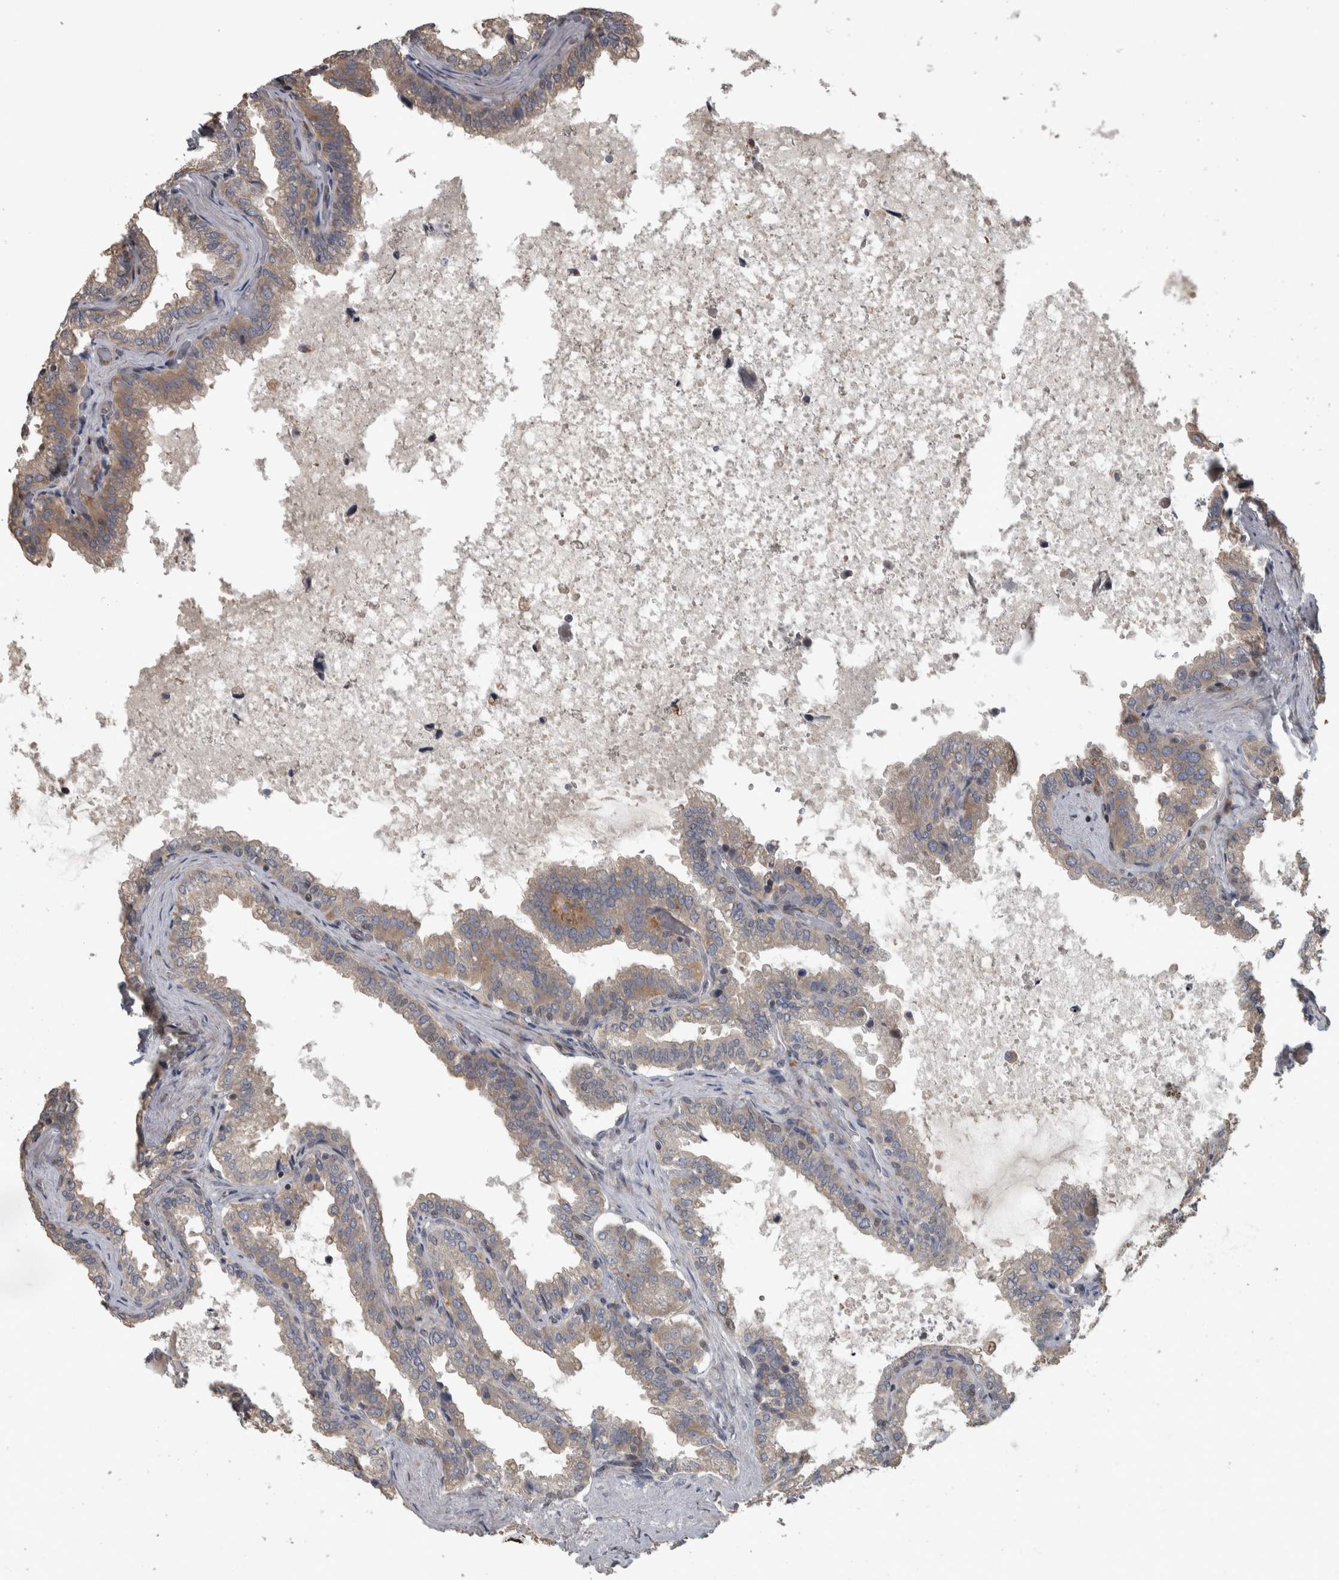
{"staining": {"intensity": "moderate", "quantity": "25%-75%", "location": "cytoplasmic/membranous"}, "tissue": "seminal vesicle", "cell_type": "Glandular cells", "image_type": "normal", "snomed": [{"axis": "morphology", "description": "Normal tissue, NOS"}, {"axis": "topography", "description": "Seminal veicle"}], "caption": "Protein expression analysis of unremarkable seminal vesicle reveals moderate cytoplasmic/membranous positivity in about 25%-75% of glandular cells.", "gene": "ERAL1", "patient": {"sex": "male", "age": 46}}